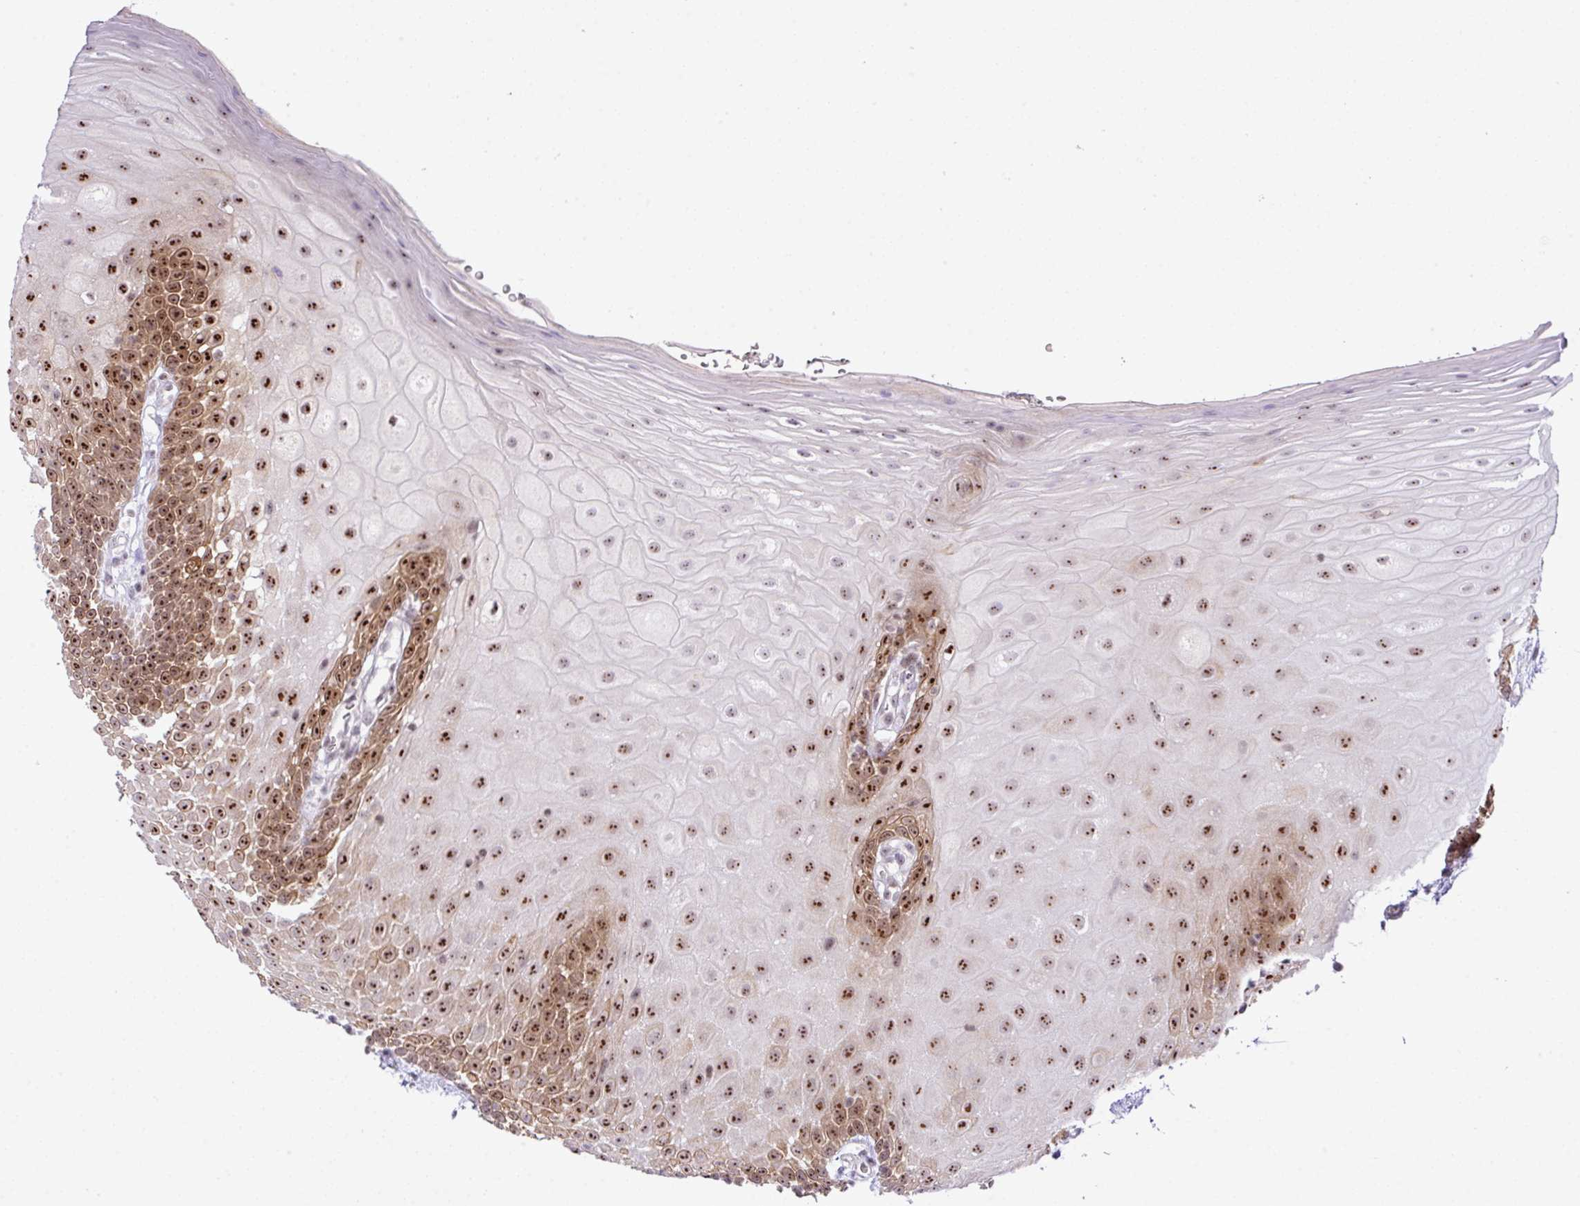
{"staining": {"intensity": "strong", "quantity": ">75%", "location": "nuclear"}, "tissue": "oral mucosa", "cell_type": "Squamous epithelial cells", "image_type": "normal", "snomed": [{"axis": "morphology", "description": "Normal tissue, NOS"}, {"axis": "morphology", "description": "Squamous cell carcinoma, NOS"}, {"axis": "topography", "description": "Oral tissue"}, {"axis": "topography", "description": "Tounge, NOS"}, {"axis": "topography", "description": "Head-Neck"}], "caption": "An image of human oral mucosa stained for a protein shows strong nuclear brown staining in squamous epithelial cells. The staining is performed using DAB (3,3'-diaminobenzidine) brown chromogen to label protein expression. The nuclei are counter-stained blue using hematoxylin.", "gene": "CCDC137", "patient": {"sex": "male", "age": 76}}